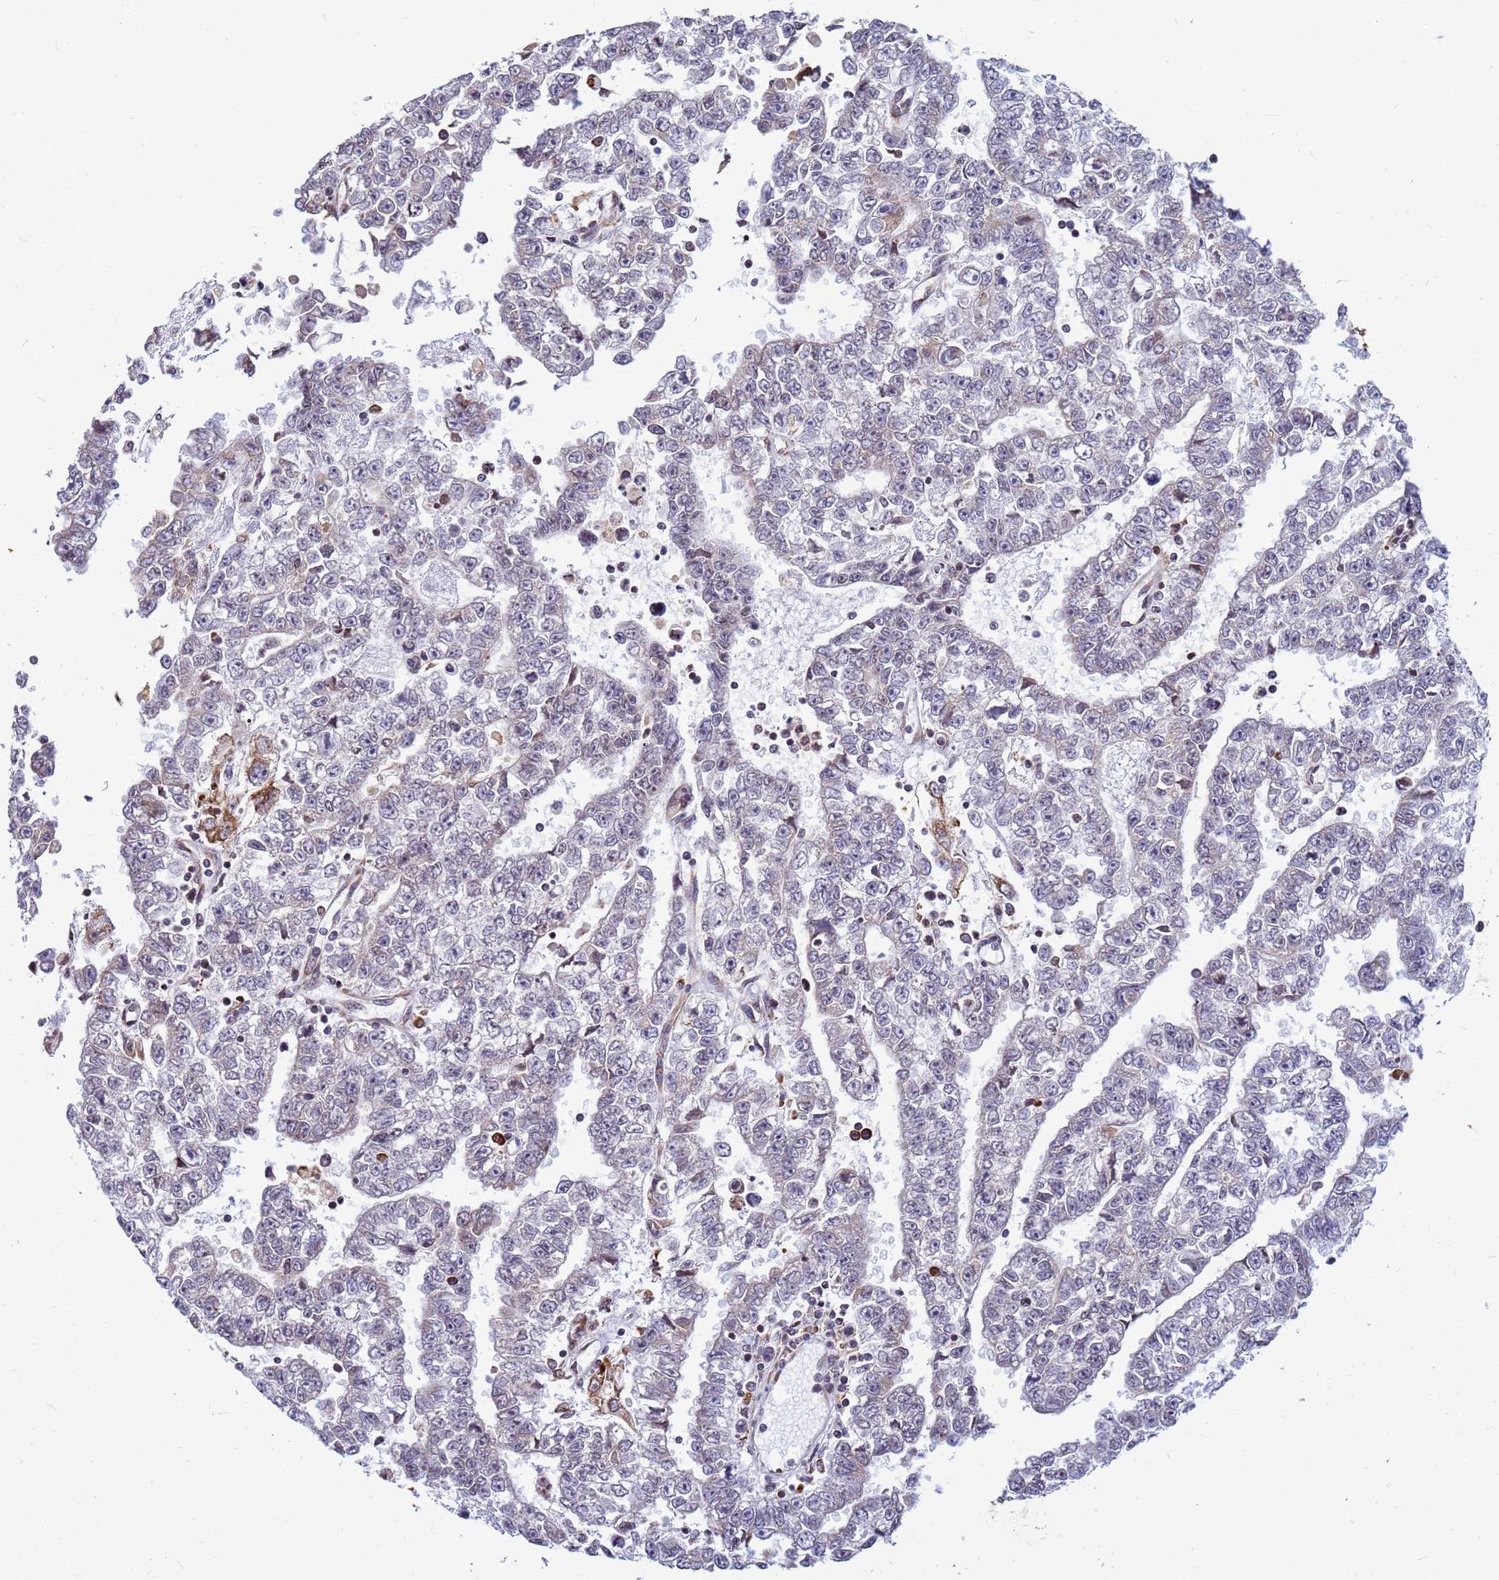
{"staining": {"intensity": "negative", "quantity": "none", "location": "none"}, "tissue": "testis cancer", "cell_type": "Tumor cells", "image_type": "cancer", "snomed": [{"axis": "morphology", "description": "Carcinoma, Embryonal, NOS"}, {"axis": "topography", "description": "Testis"}], "caption": "Tumor cells are negative for protein expression in human testis cancer.", "gene": "SSR4", "patient": {"sex": "male", "age": 25}}